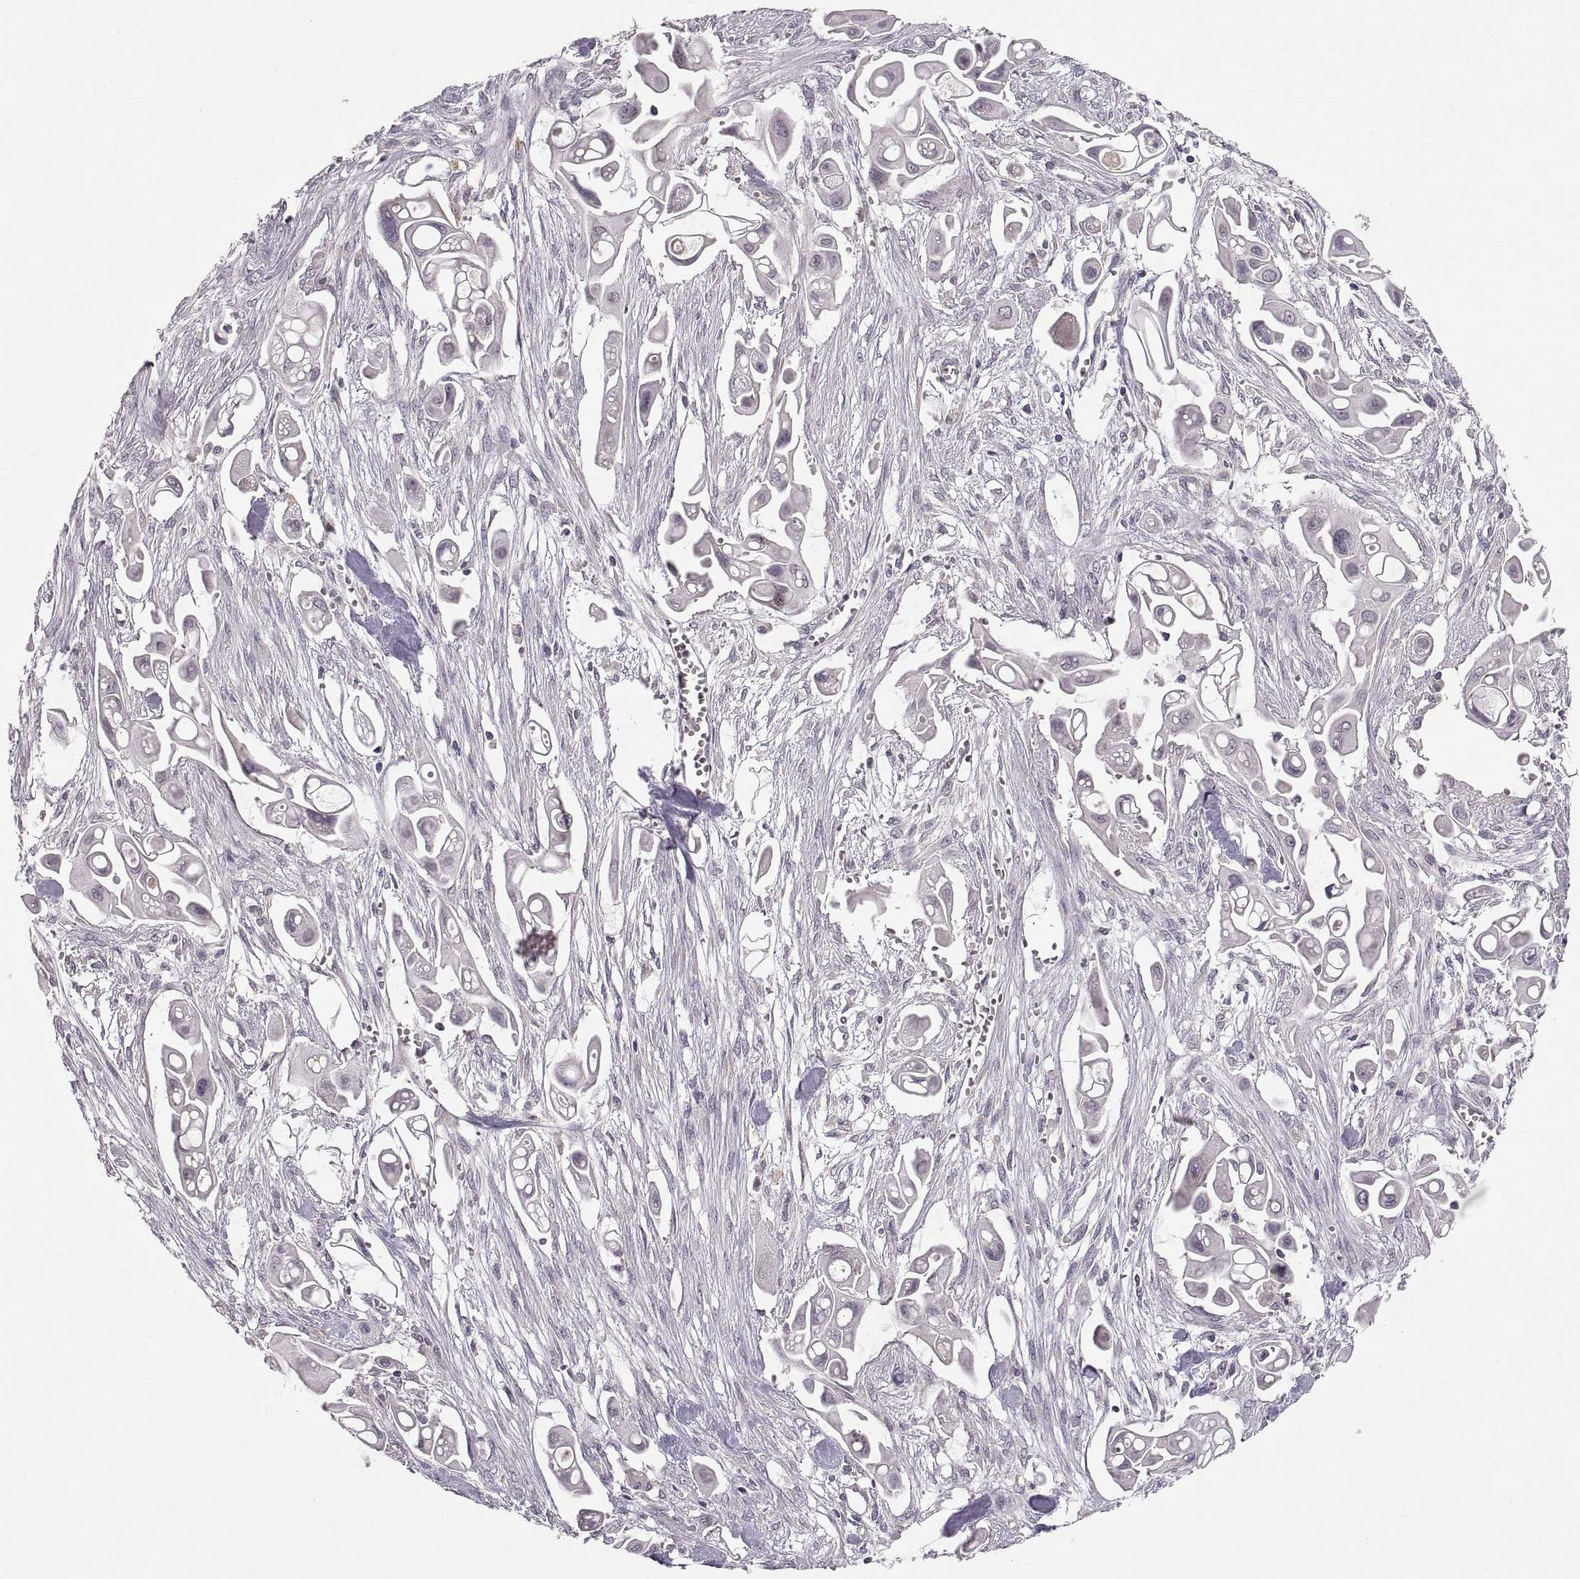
{"staining": {"intensity": "negative", "quantity": "none", "location": "none"}, "tissue": "pancreatic cancer", "cell_type": "Tumor cells", "image_type": "cancer", "snomed": [{"axis": "morphology", "description": "Adenocarcinoma, NOS"}, {"axis": "topography", "description": "Pancreas"}], "caption": "Immunohistochemistry (IHC) photomicrograph of neoplastic tissue: human pancreatic cancer stained with DAB (3,3'-diaminobenzidine) exhibits no significant protein expression in tumor cells.", "gene": "HMGCR", "patient": {"sex": "male", "age": 50}}